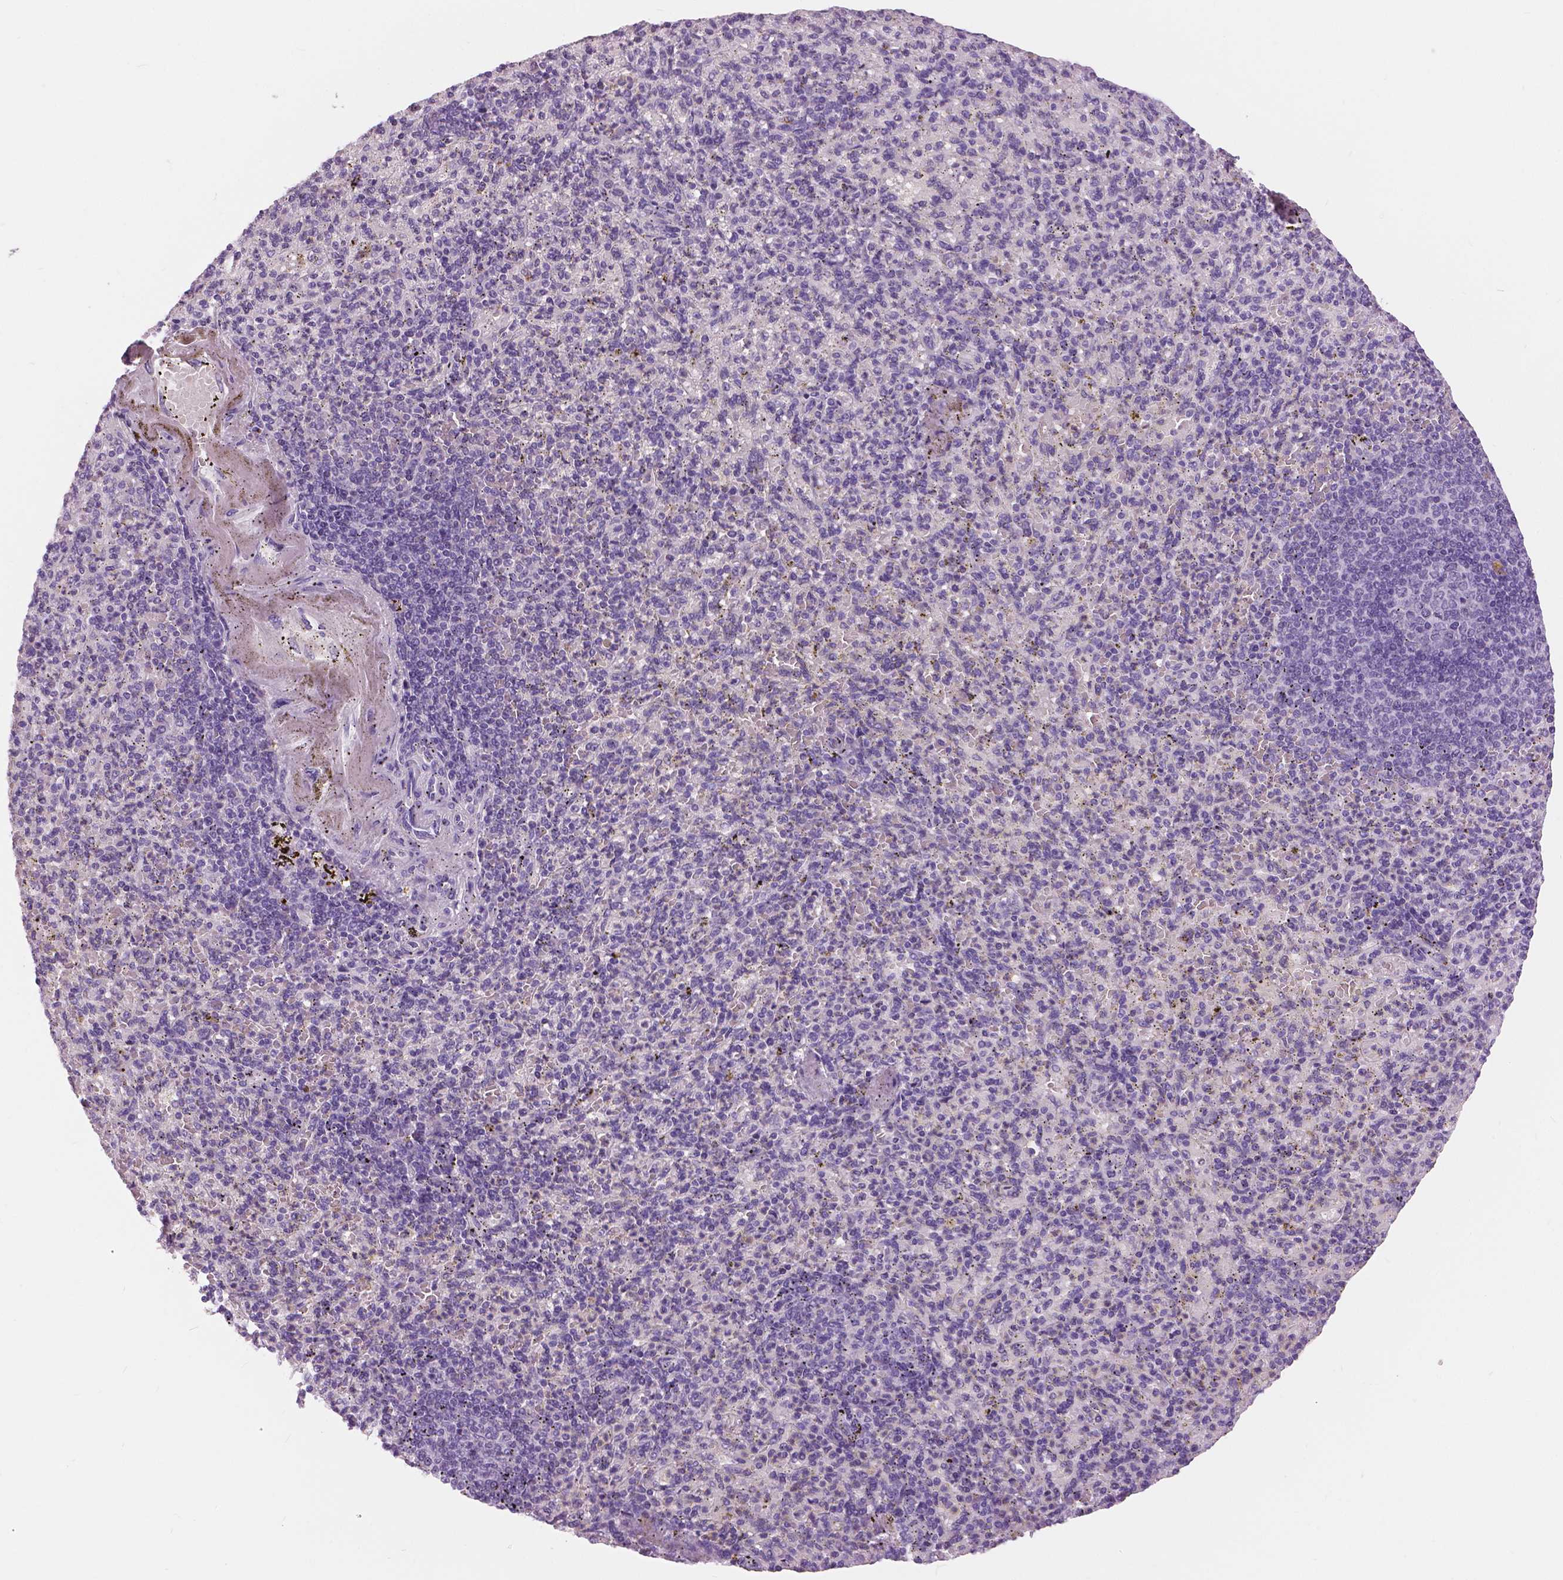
{"staining": {"intensity": "negative", "quantity": "none", "location": "none"}, "tissue": "spleen", "cell_type": "Cells in red pulp", "image_type": "normal", "snomed": [{"axis": "morphology", "description": "Normal tissue, NOS"}, {"axis": "topography", "description": "Spleen"}], "caption": "Immunohistochemical staining of unremarkable human spleen reveals no significant staining in cells in red pulp. Brightfield microscopy of immunohistochemistry stained with DAB (brown) and hematoxylin (blue), captured at high magnification.", "gene": "MYOM1", "patient": {"sex": "female", "age": 74}}